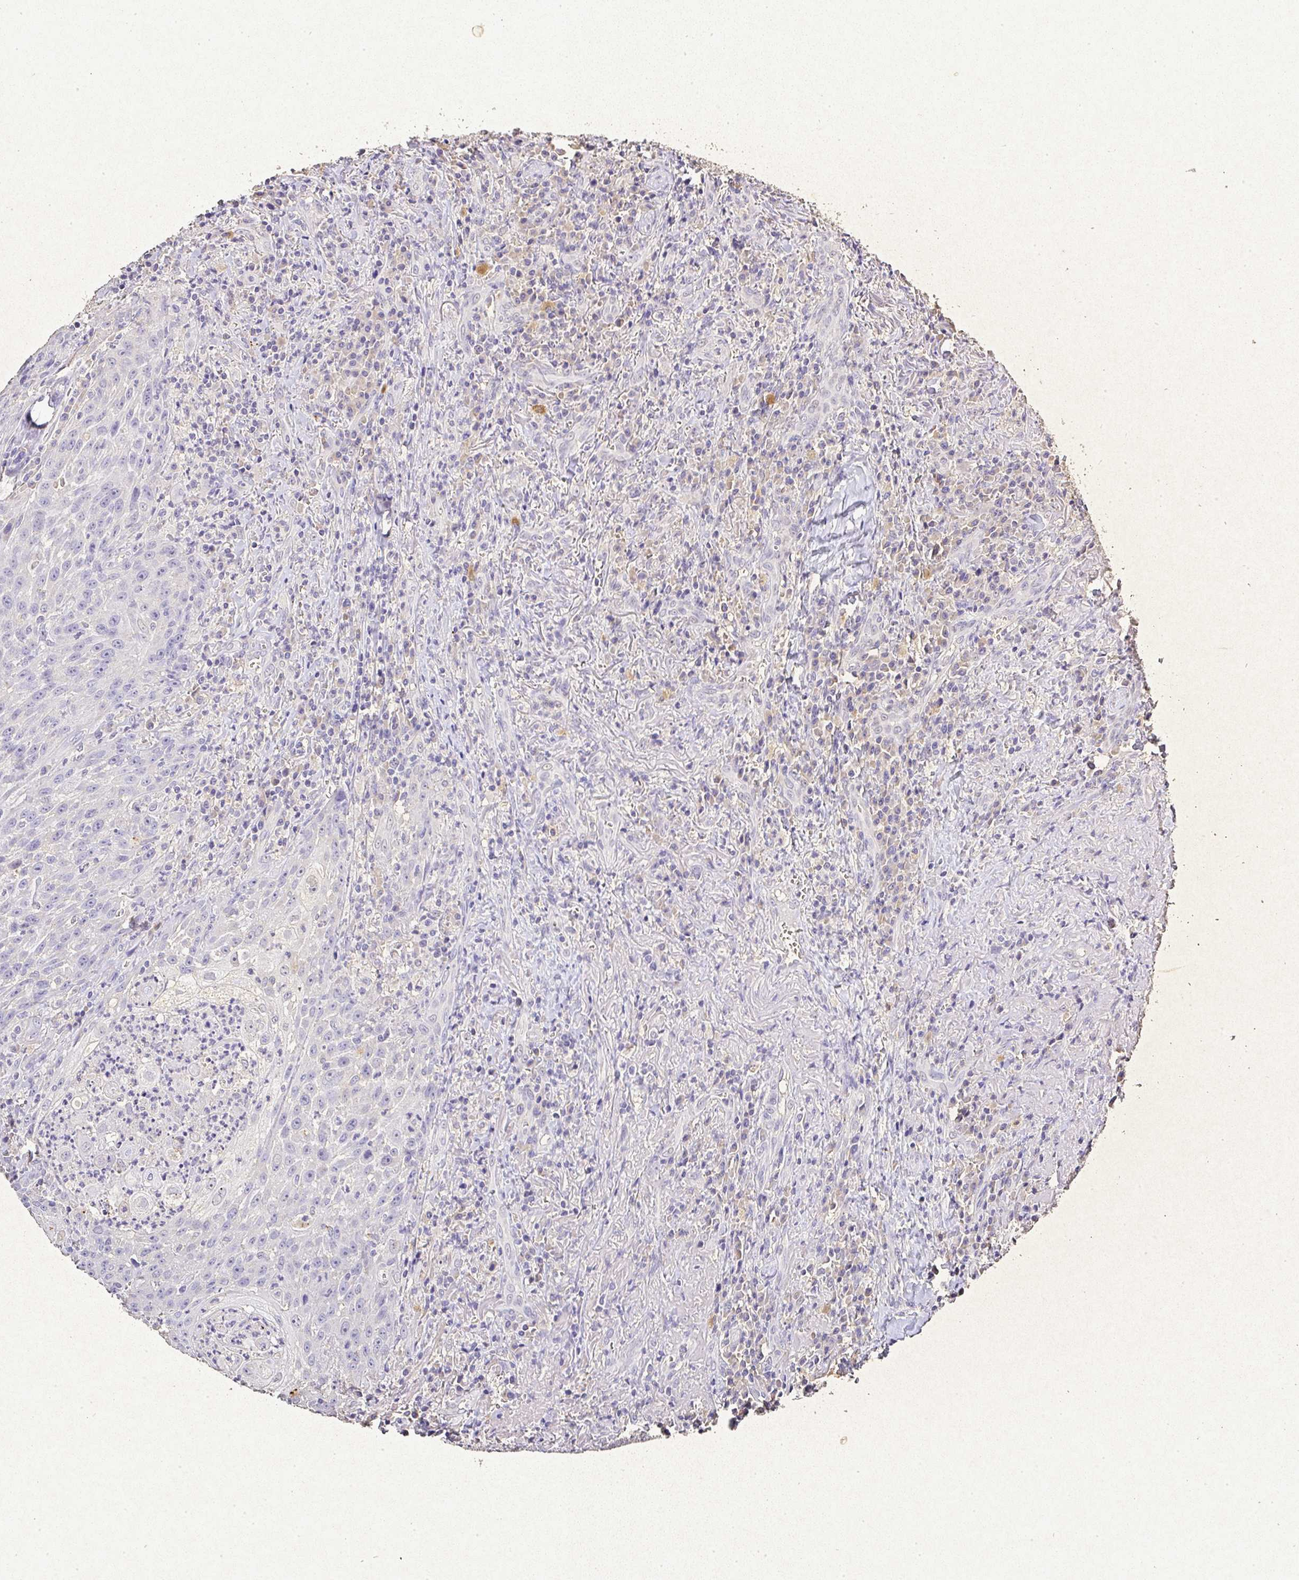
{"staining": {"intensity": "negative", "quantity": "none", "location": "none"}, "tissue": "head and neck cancer", "cell_type": "Tumor cells", "image_type": "cancer", "snomed": [{"axis": "morphology", "description": "Normal tissue, NOS"}, {"axis": "morphology", "description": "Squamous cell carcinoma, NOS"}, {"axis": "topography", "description": "Oral tissue"}, {"axis": "topography", "description": "Head-Neck"}], "caption": "Human head and neck squamous cell carcinoma stained for a protein using immunohistochemistry (IHC) displays no positivity in tumor cells.", "gene": "RPS2", "patient": {"sex": "female", "age": 70}}